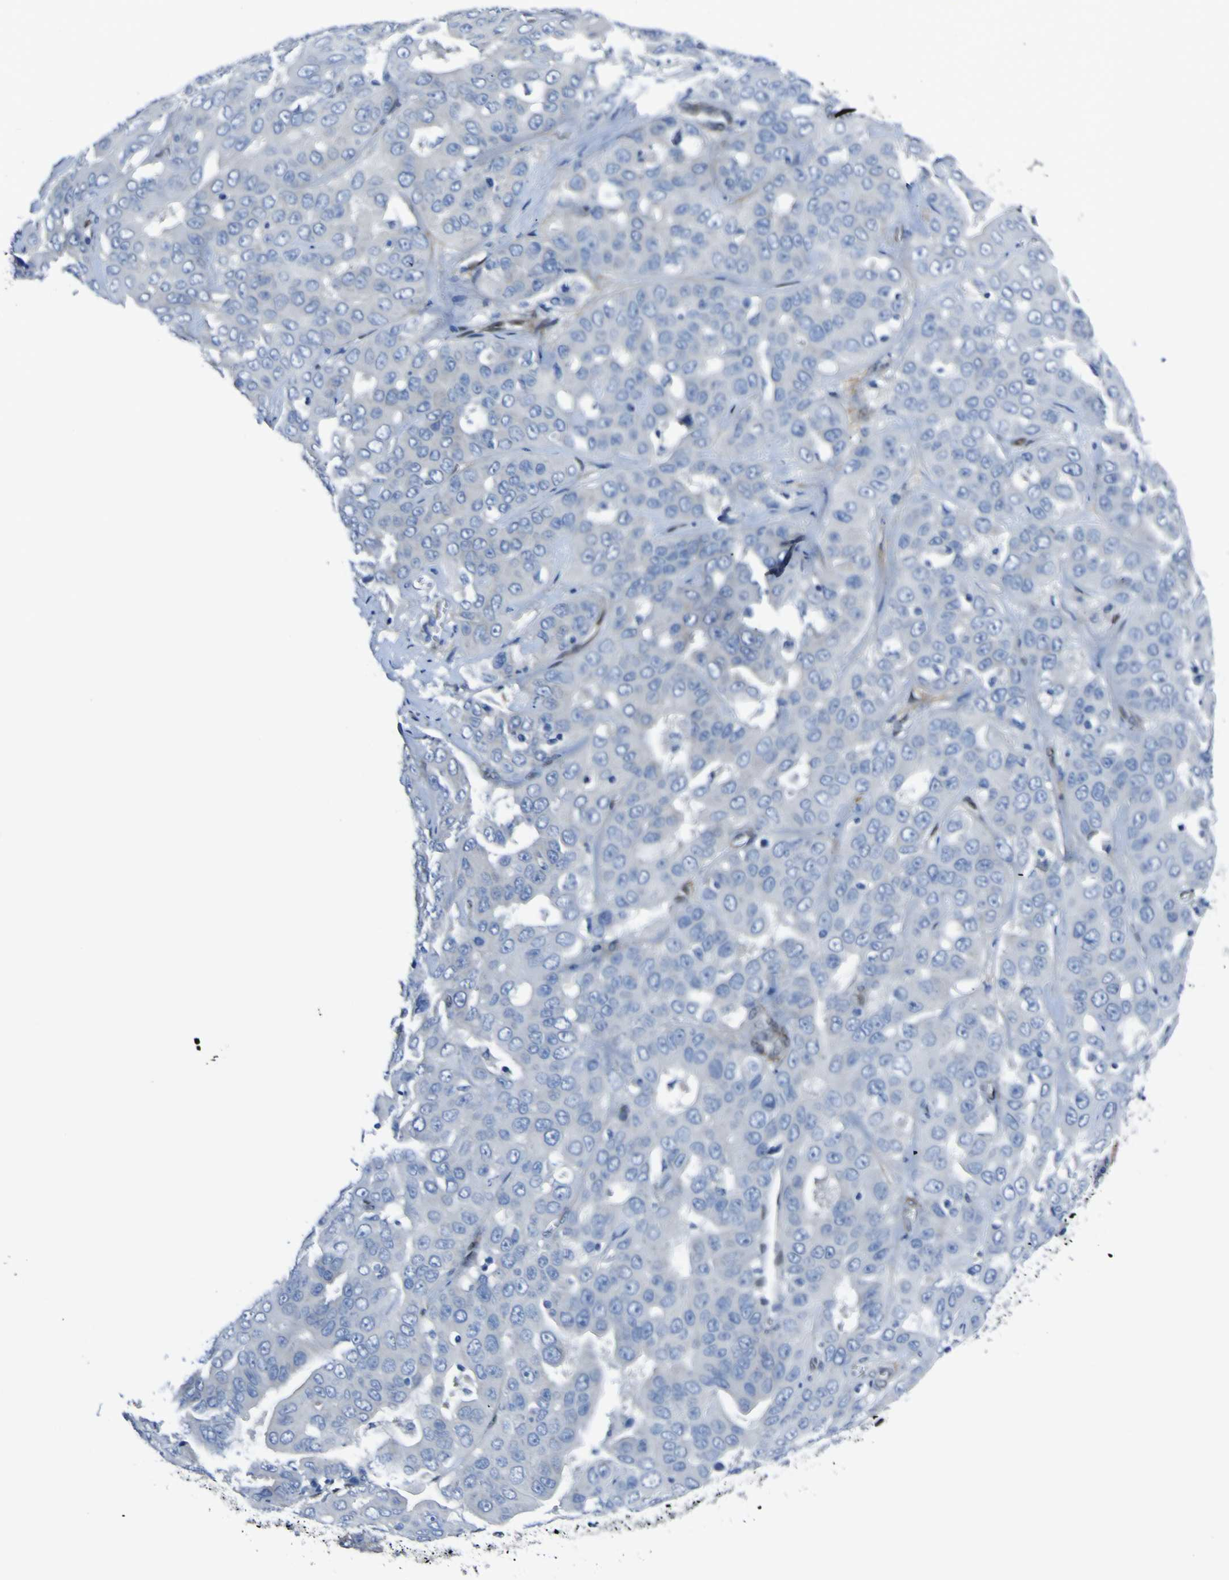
{"staining": {"intensity": "negative", "quantity": "none", "location": "none"}, "tissue": "liver cancer", "cell_type": "Tumor cells", "image_type": "cancer", "snomed": [{"axis": "morphology", "description": "Cholangiocarcinoma"}, {"axis": "topography", "description": "Liver"}], "caption": "This is an immunohistochemistry (IHC) image of human cholangiocarcinoma (liver). There is no positivity in tumor cells.", "gene": "LRRN1", "patient": {"sex": "female", "age": 52}}